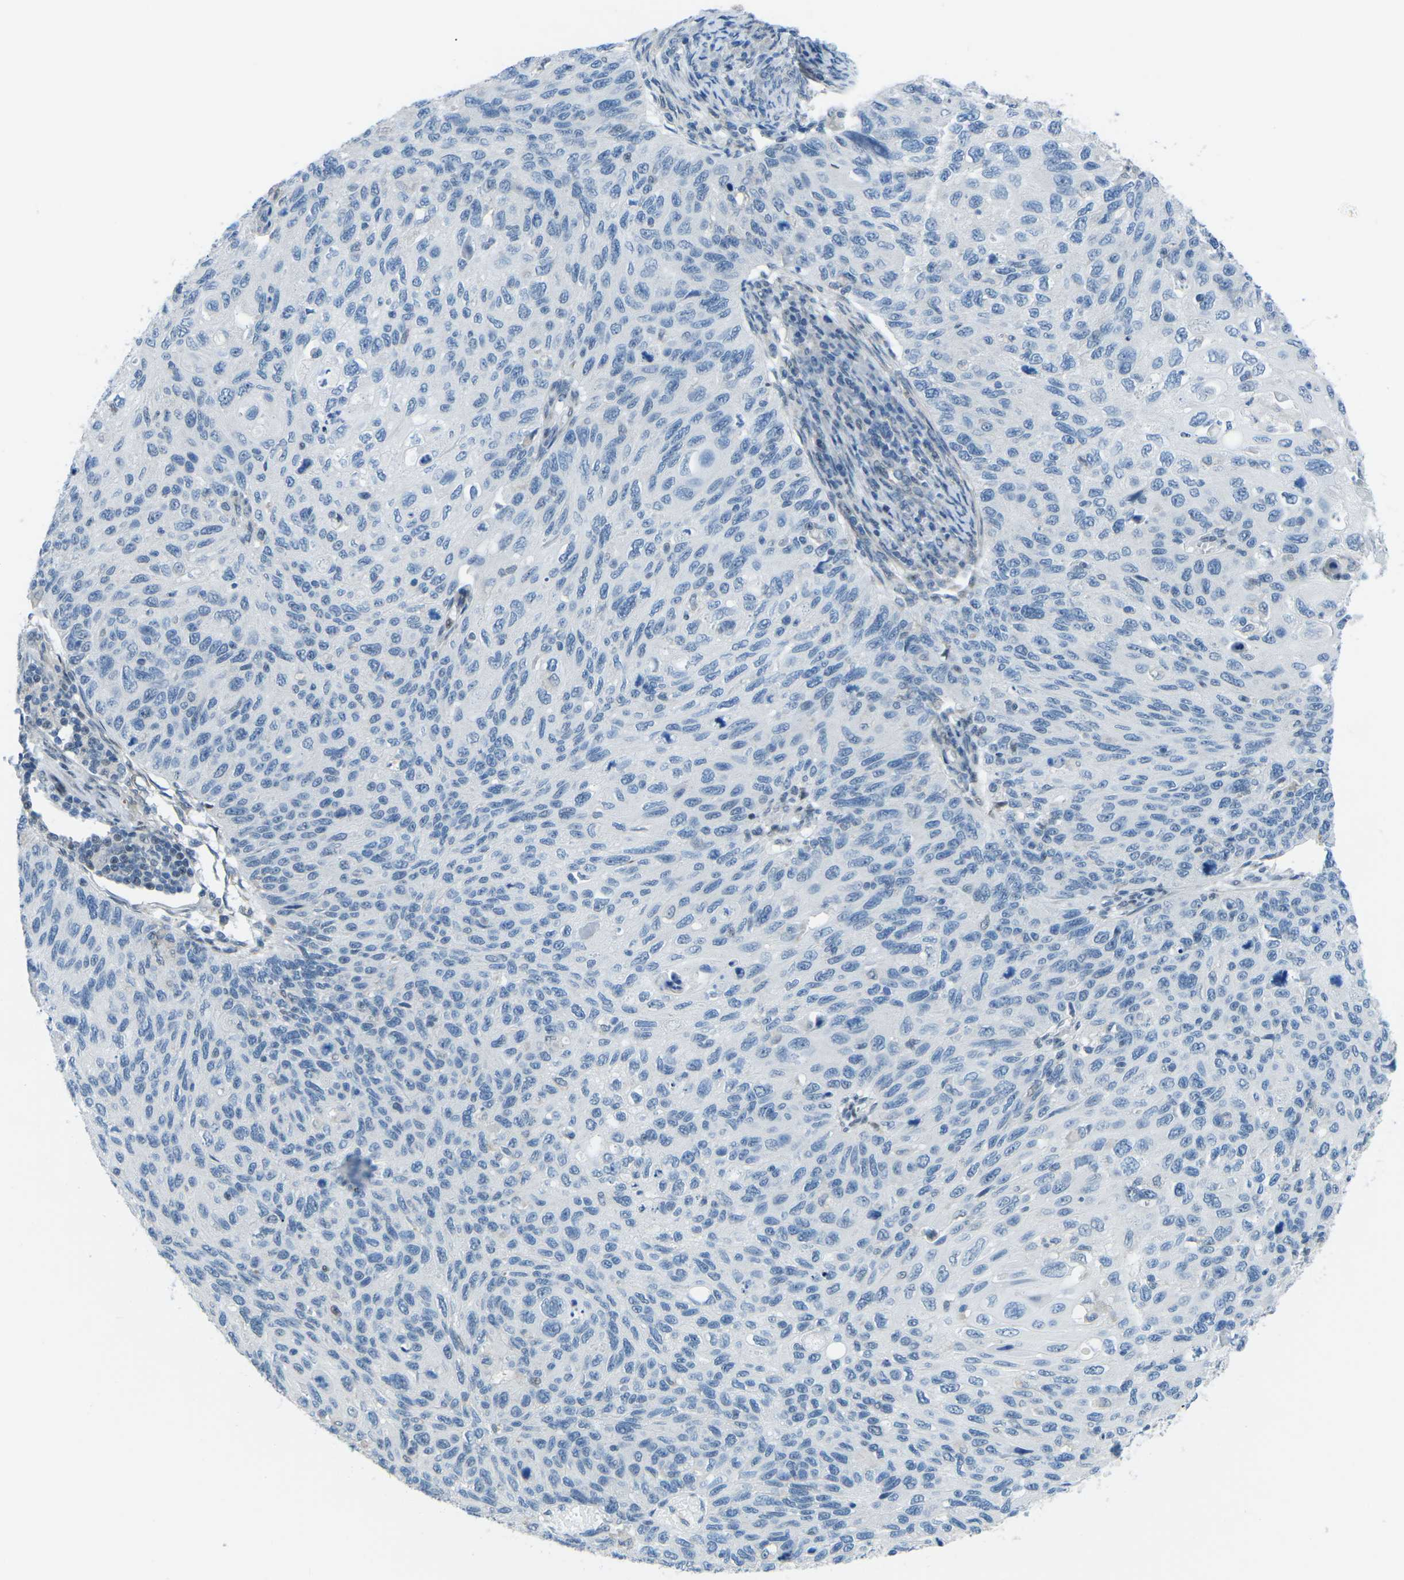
{"staining": {"intensity": "negative", "quantity": "none", "location": "none"}, "tissue": "cervical cancer", "cell_type": "Tumor cells", "image_type": "cancer", "snomed": [{"axis": "morphology", "description": "Squamous cell carcinoma, NOS"}, {"axis": "topography", "description": "Cervix"}], "caption": "Photomicrograph shows no significant protein staining in tumor cells of squamous cell carcinoma (cervical).", "gene": "MBNL1", "patient": {"sex": "female", "age": 70}}